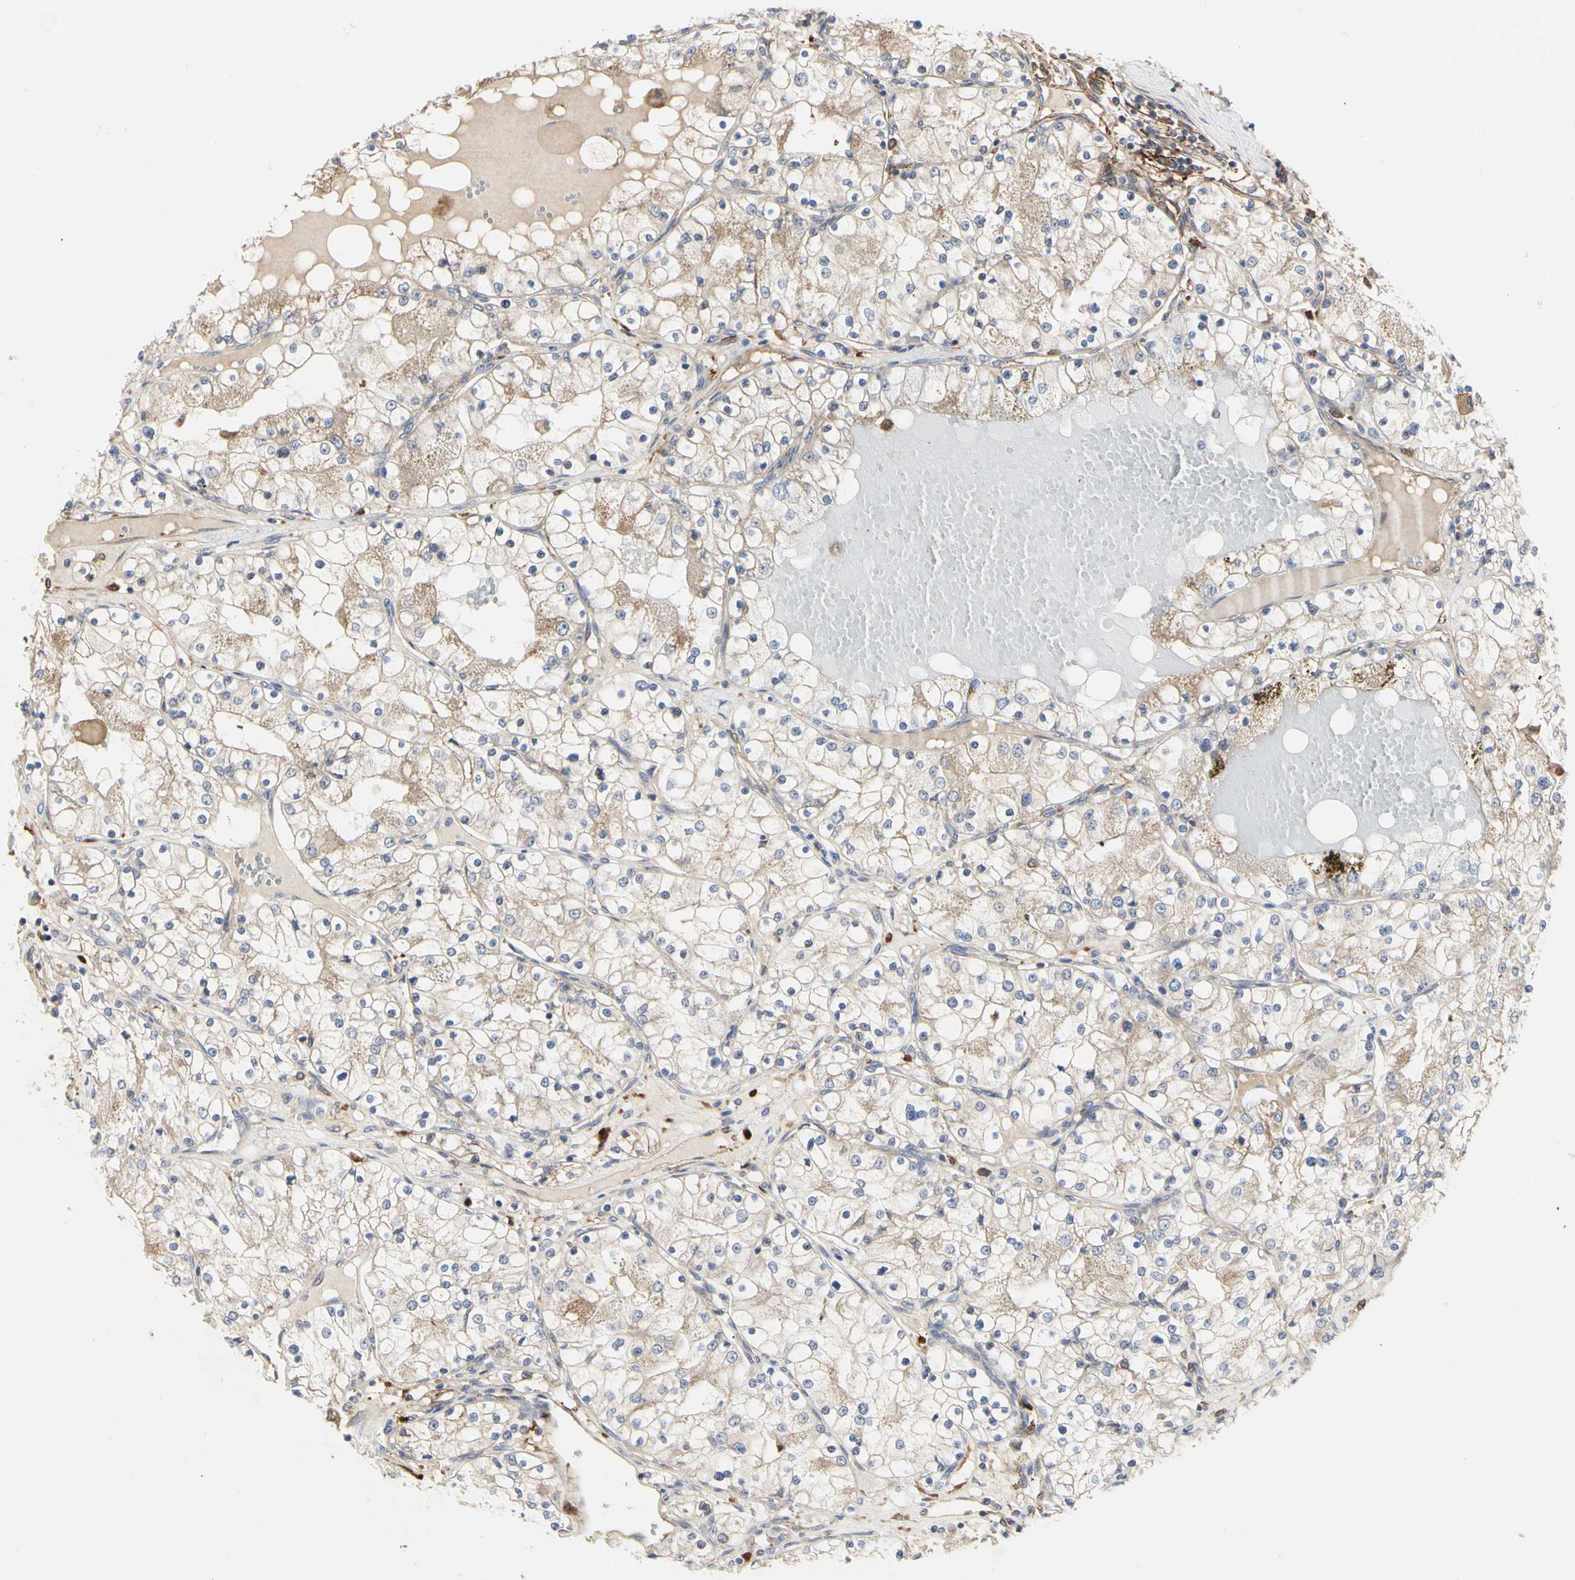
{"staining": {"intensity": "weak", "quantity": ">75%", "location": "cytoplasmic/membranous"}, "tissue": "renal cancer", "cell_type": "Tumor cells", "image_type": "cancer", "snomed": [{"axis": "morphology", "description": "Adenocarcinoma, NOS"}, {"axis": "topography", "description": "Kidney"}], "caption": "IHC (DAB) staining of human renal adenocarcinoma displays weak cytoplasmic/membranous protein expression in about >75% of tumor cells.", "gene": "C3orf52", "patient": {"sex": "male", "age": 68}}